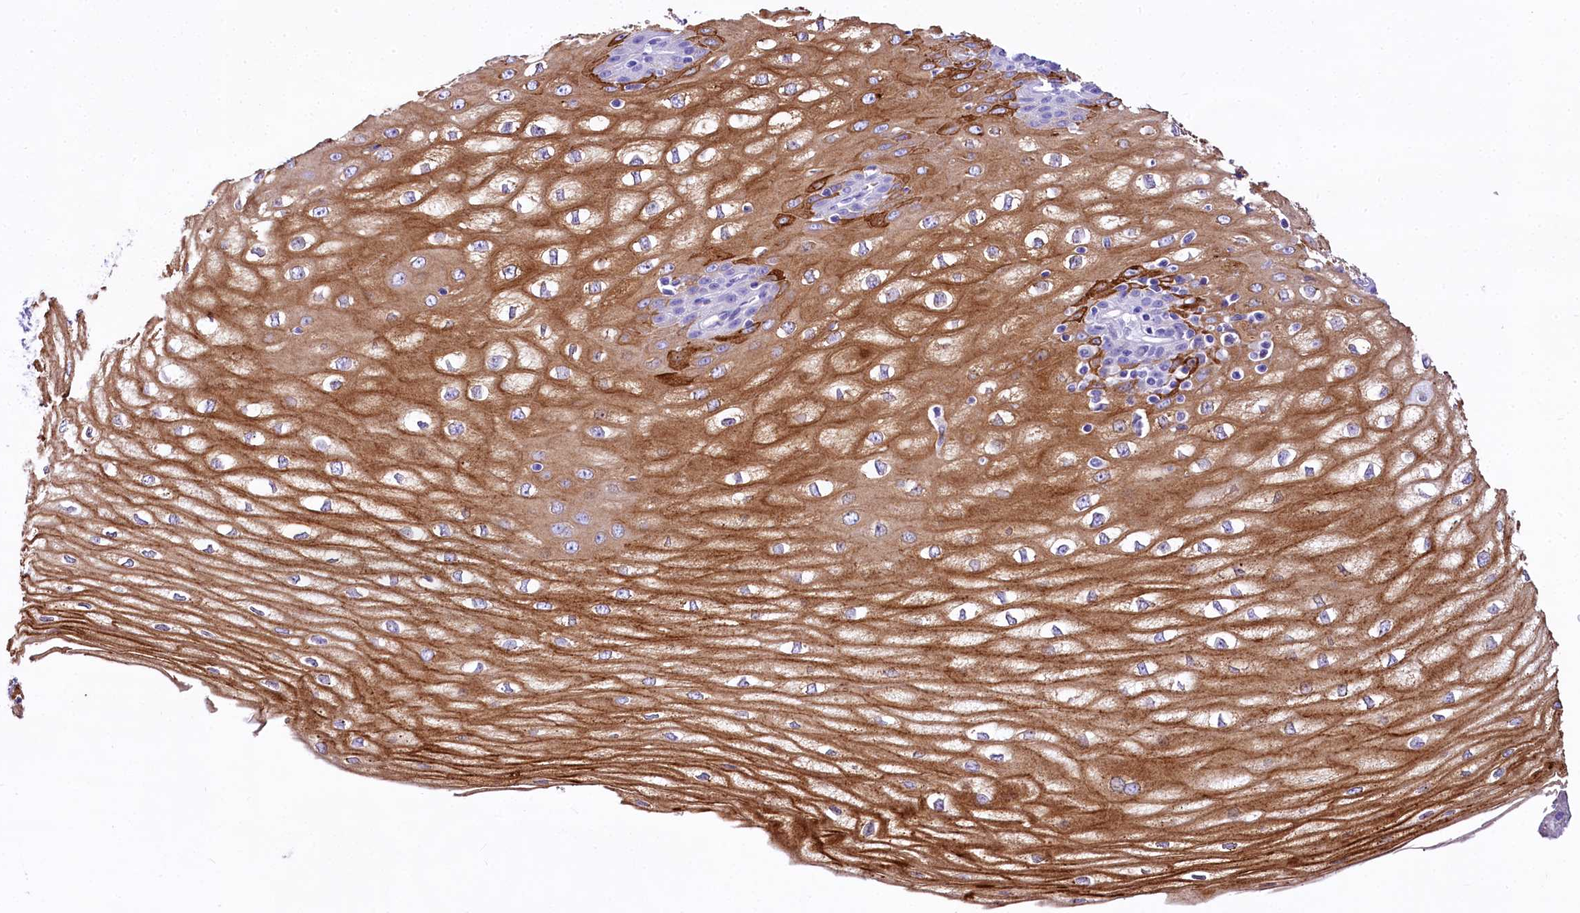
{"staining": {"intensity": "strong", "quantity": "25%-75%", "location": "cytoplasmic/membranous"}, "tissue": "esophagus", "cell_type": "Squamous epithelial cells", "image_type": "normal", "snomed": [{"axis": "morphology", "description": "Normal tissue, NOS"}, {"axis": "topography", "description": "Esophagus"}], "caption": "Immunohistochemistry (IHC) histopathology image of benign esophagus: human esophagus stained using immunohistochemistry reveals high levels of strong protein expression localized specifically in the cytoplasmic/membranous of squamous epithelial cells, appearing as a cytoplasmic/membranous brown color.", "gene": "A2ML1", "patient": {"sex": "male", "age": 60}}